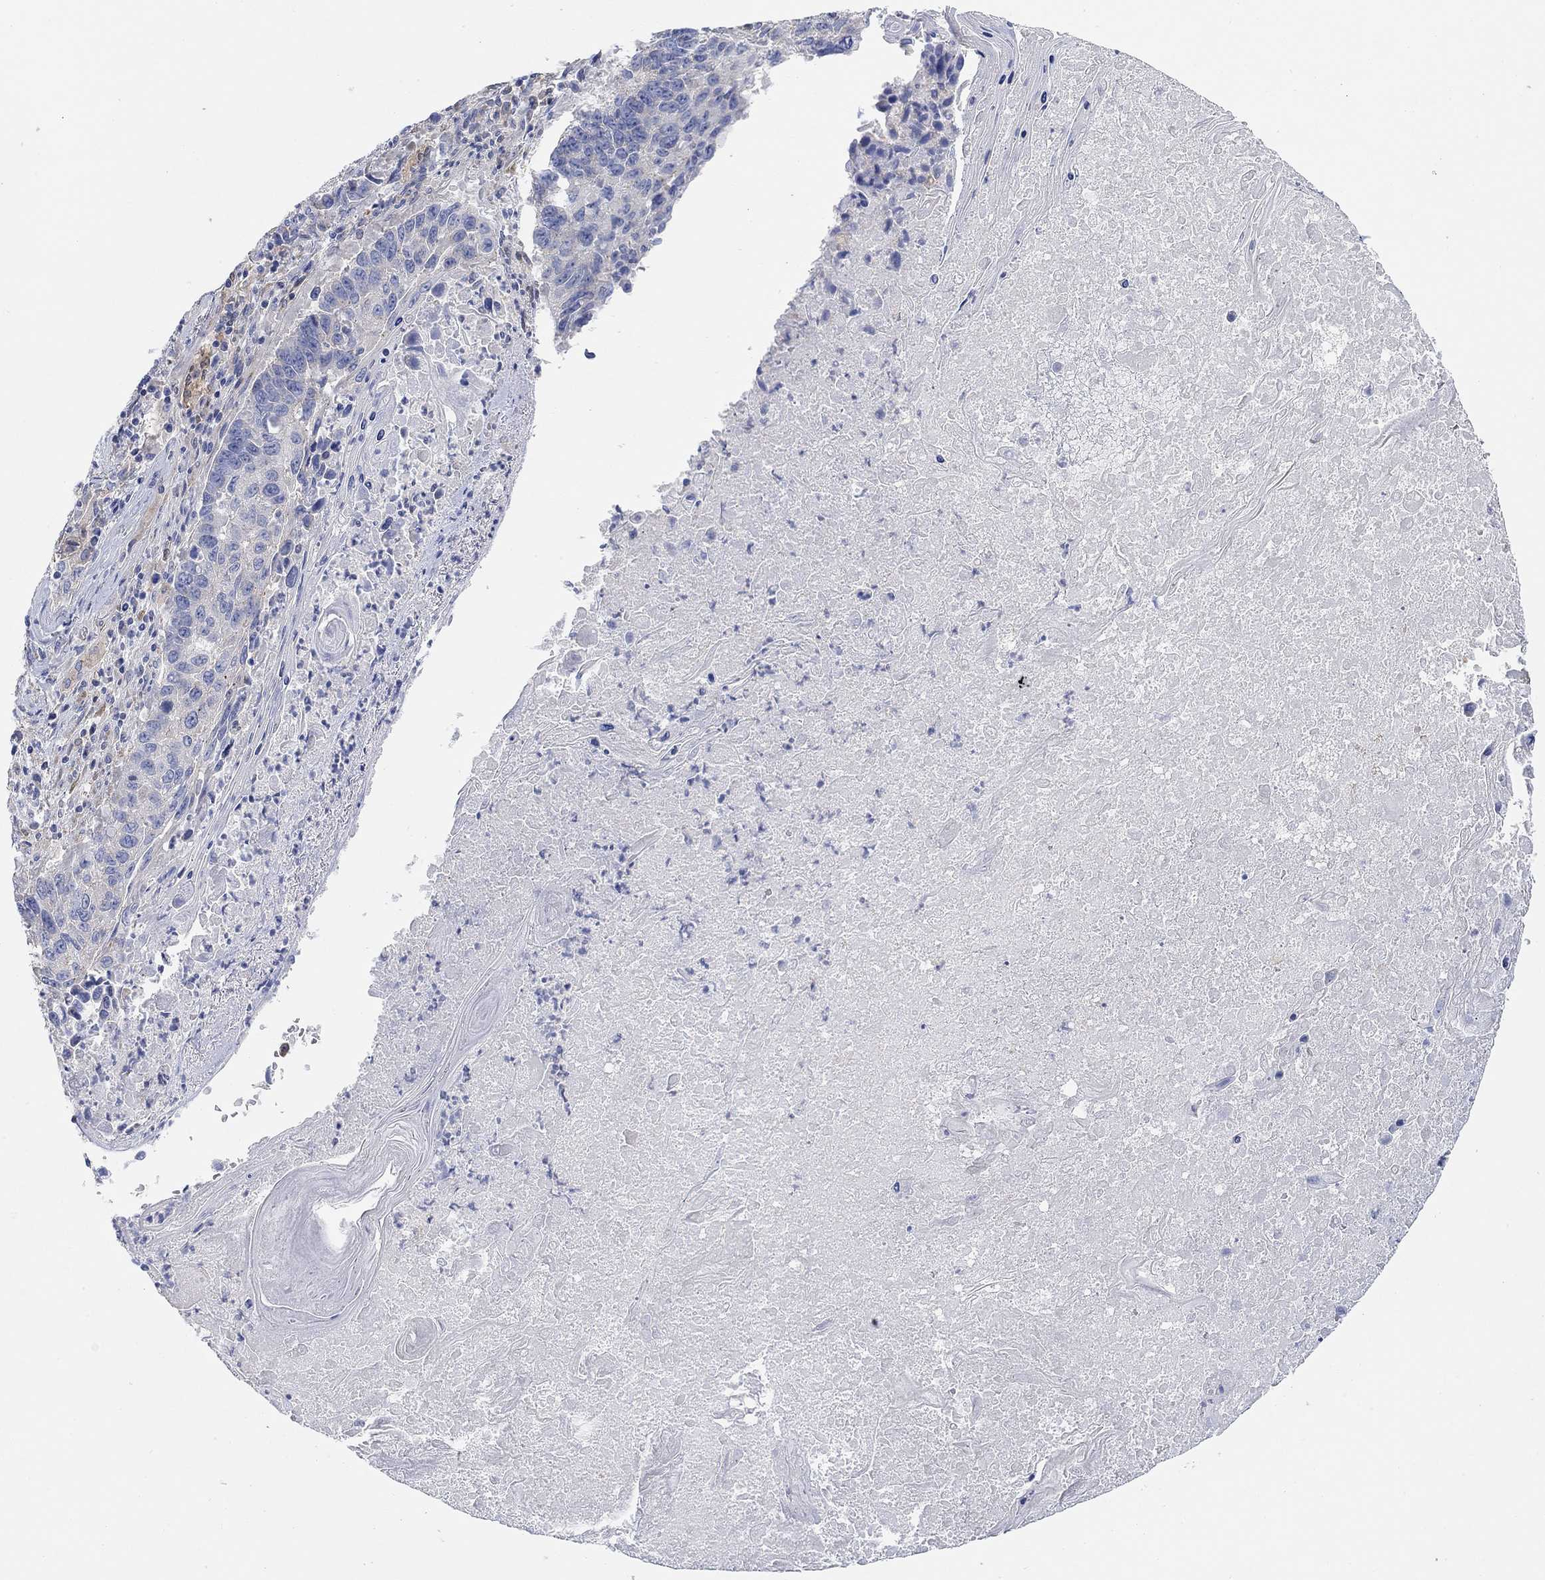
{"staining": {"intensity": "negative", "quantity": "none", "location": "none"}, "tissue": "lung cancer", "cell_type": "Tumor cells", "image_type": "cancer", "snomed": [{"axis": "morphology", "description": "Squamous cell carcinoma, NOS"}, {"axis": "topography", "description": "Lung"}], "caption": "Image shows no significant protein positivity in tumor cells of squamous cell carcinoma (lung).", "gene": "RGS1", "patient": {"sex": "male", "age": 73}}